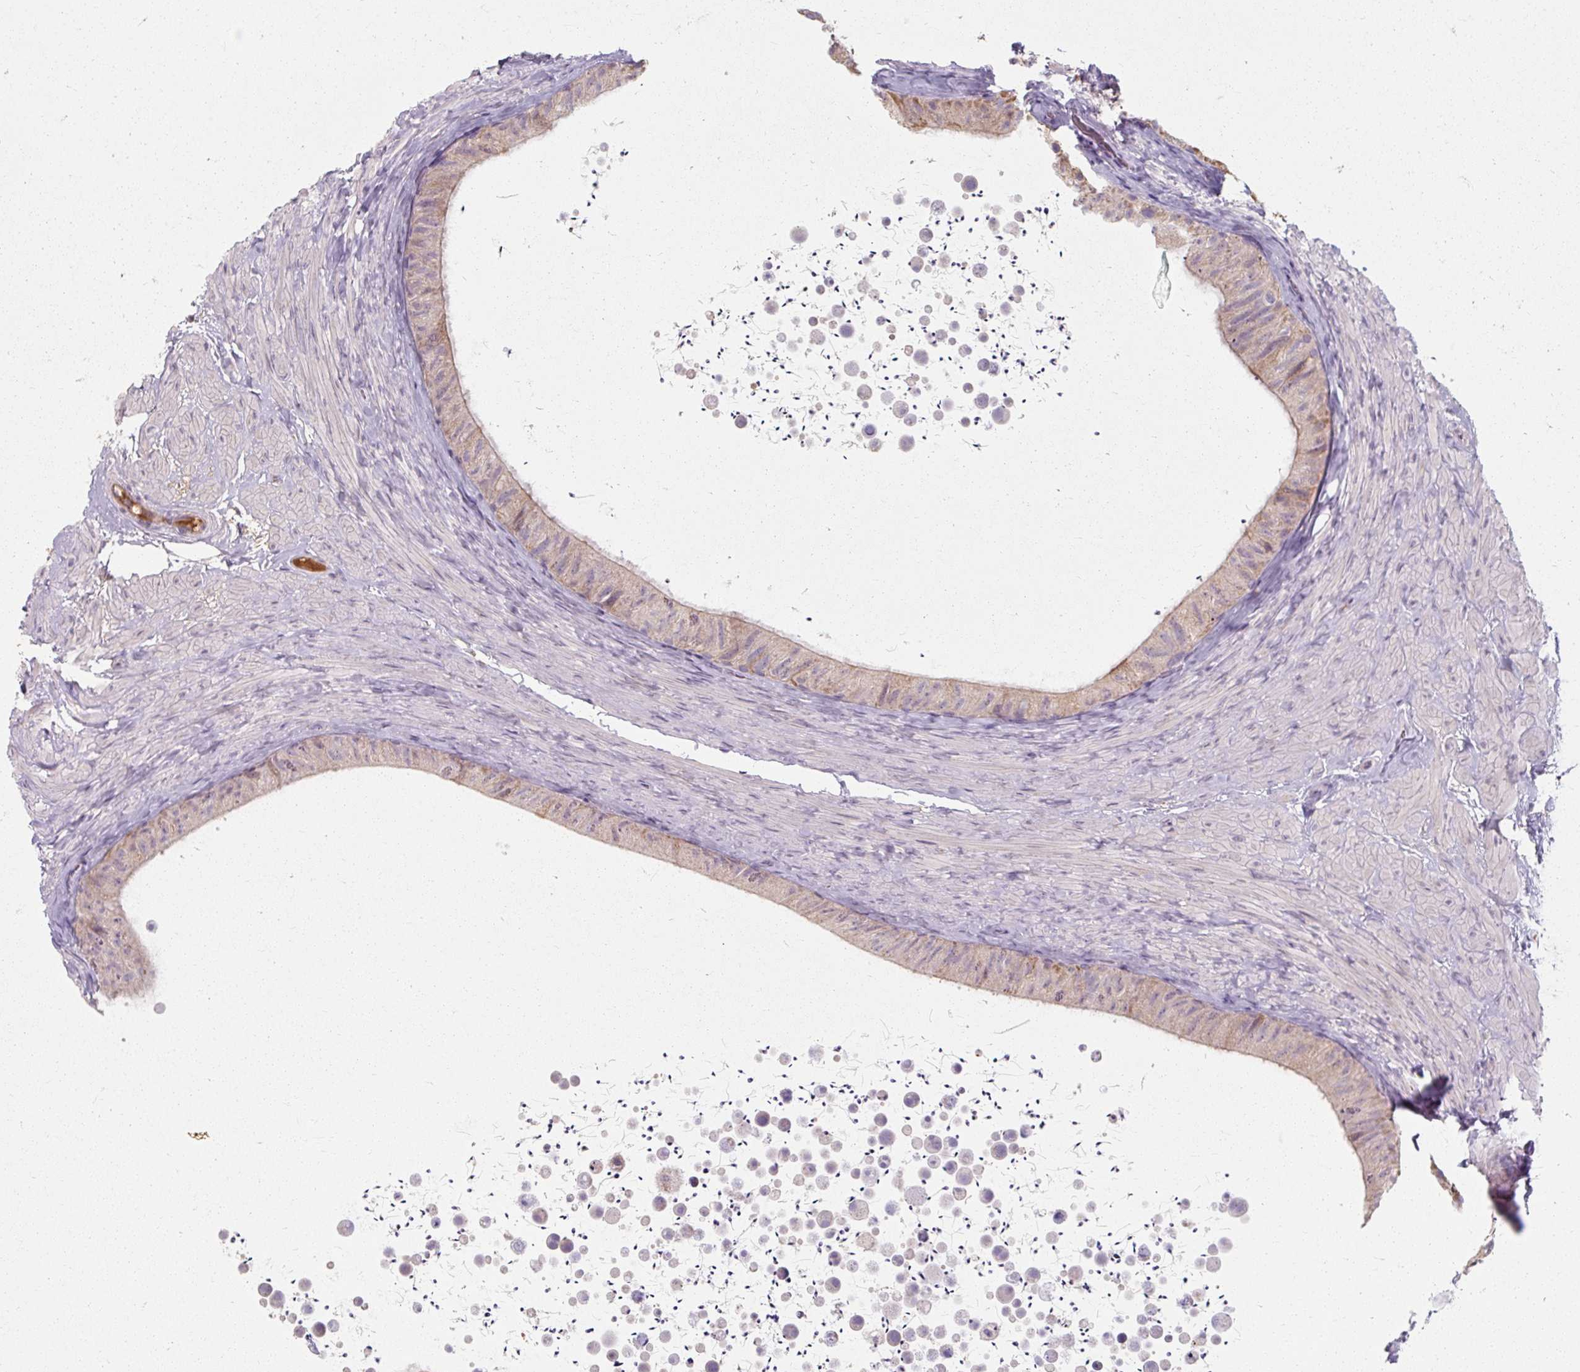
{"staining": {"intensity": "negative", "quantity": "none", "location": "none"}, "tissue": "epididymis", "cell_type": "Glandular cells", "image_type": "normal", "snomed": [{"axis": "morphology", "description": "Normal tissue, NOS"}, {"axis": "topography", "description": "Epididymis, spermatic cord, NOS"}, {"axis": "topography", "description": "Epididymis"}], "caption": "IHC image of normal epididymis stained for a protein (brown), which displays no staining in glandular cells.", "gene": "TSEN54", "patient": {"sex": "male", "age": 31}}